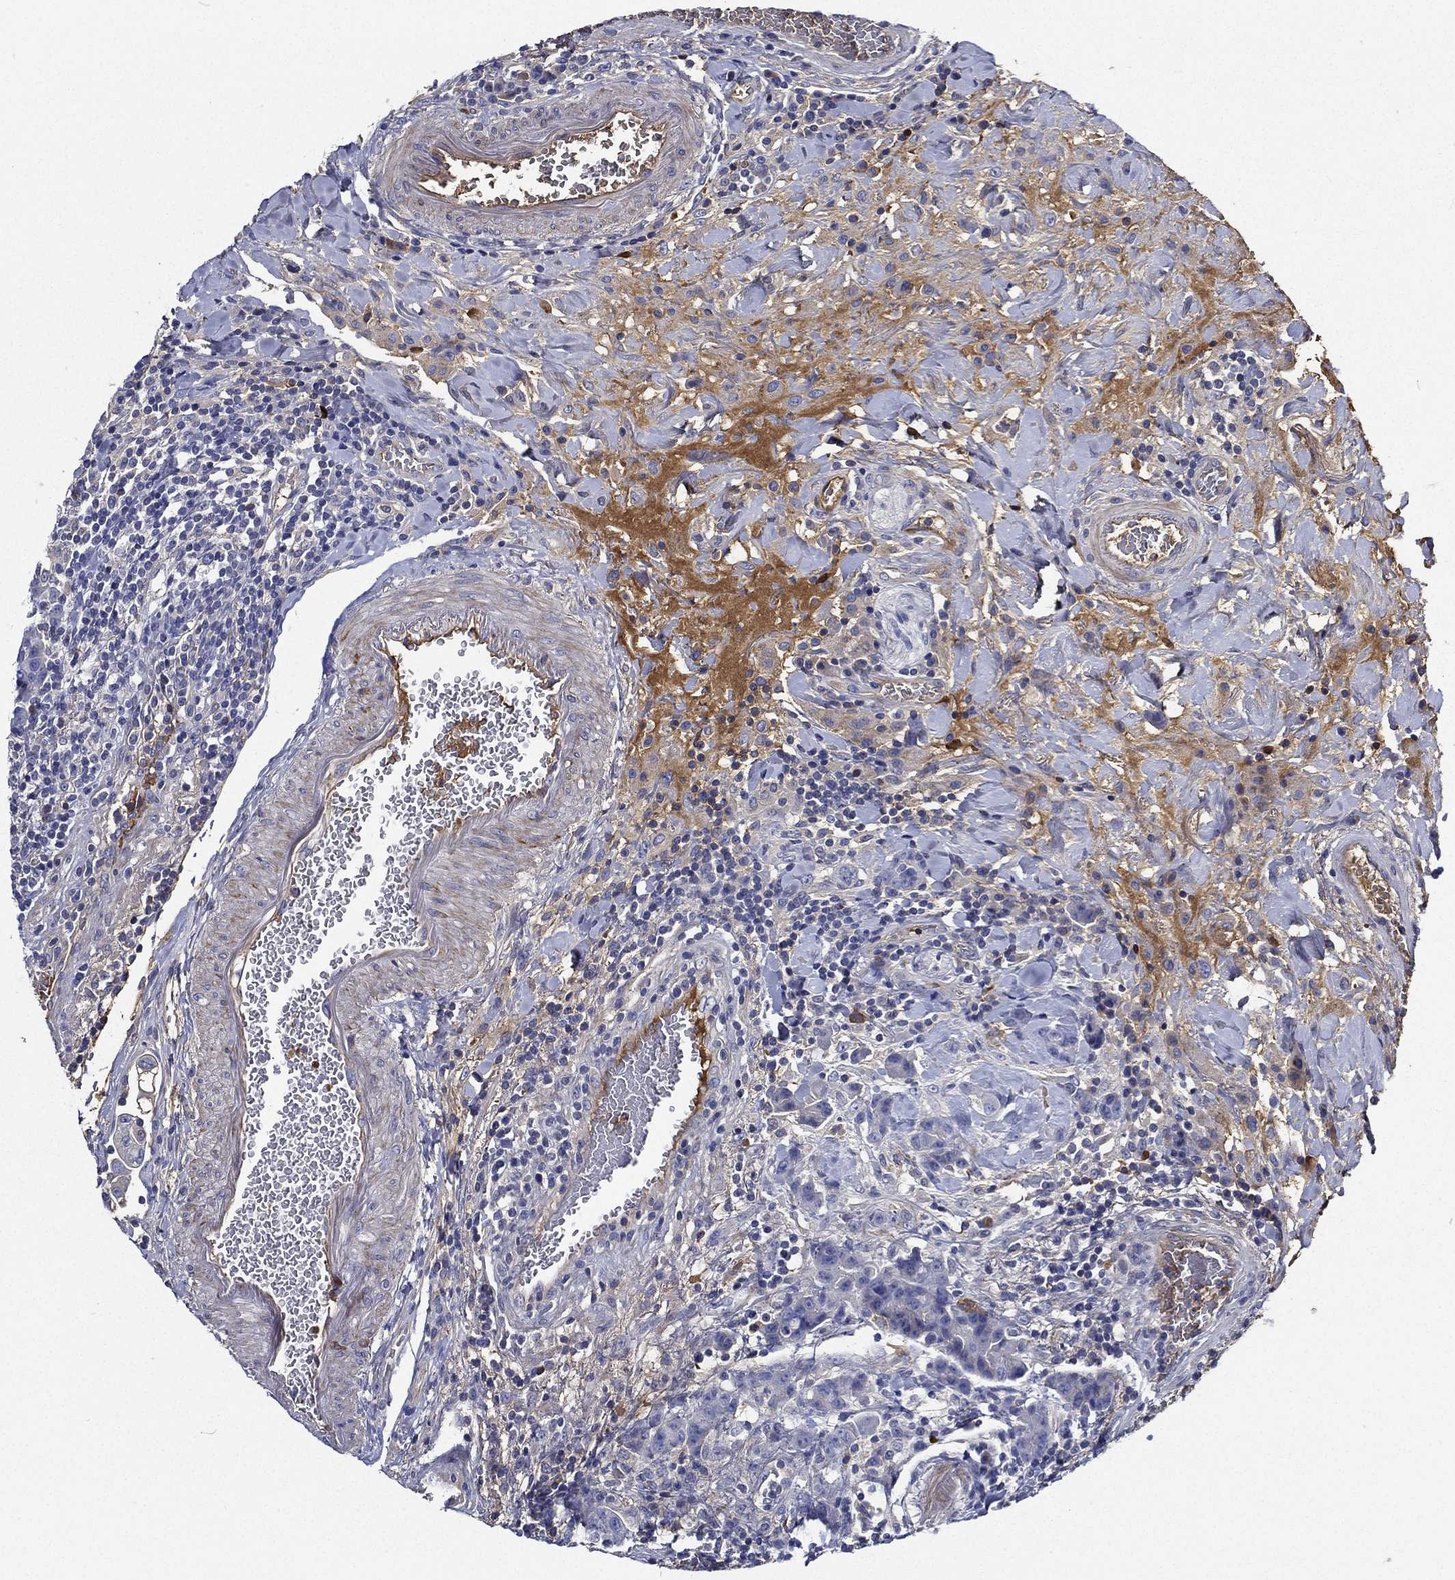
{"staining": {"intensity": "negative", "quantity": "none", "location": "none"}, "tissue": "colorectal cancer", "cell_type": "Tumor cells", "image_type": "cancer", "snomed": [{"axis": "morphology", "description": "Adenocarcinoma, NOS"}, {"axis": "topography", "description": "Colon"}], "caption": "This is an immunohistochemistry photomicrograph of human adenocarcinoma (colorectal). There is no expression in tumor cells.", "gene": "TMPRSS11D", "patient": {"sex": "female", "age": 69}}